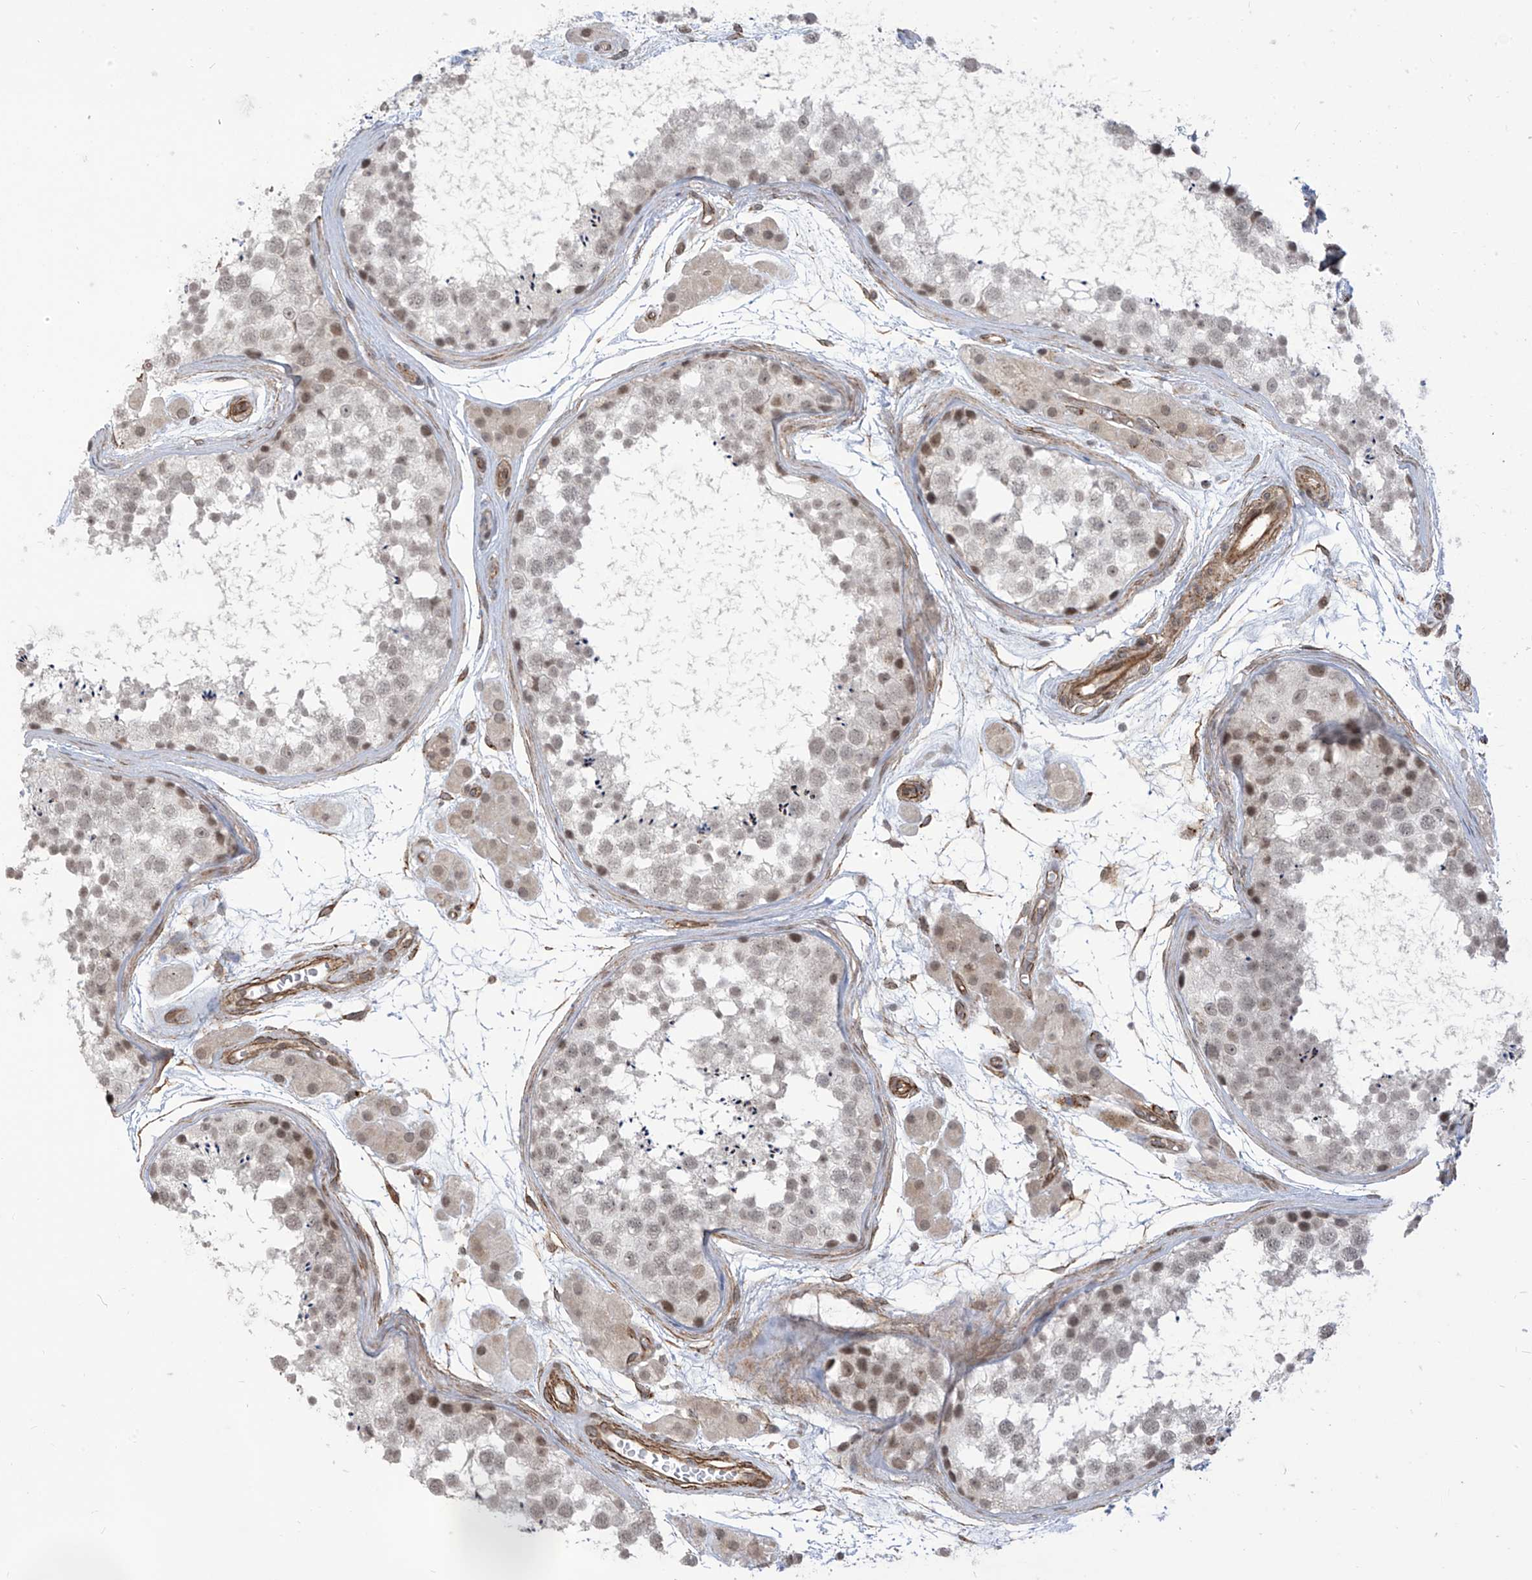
{"staining": {"intensity": "moderate", "quantity": "<25%", "location": "nuclear"}, "tissue": "testis", "cell_type": "Cells in seminiferous ducts", "image_type": "normal", "snomed": [{"axis": "morphology", "description": "Normal tissue, NOS"}, {"axis": "topography", "description": "Testis"}], "caption": "Immunohistochemical staining of normal human testis exhibits moderate nuclear protein positivity in approximately <25% of cells in seminiferous ducts.", "gene": "METAP1D", "patient": {"sex": "male", "age": 56}}